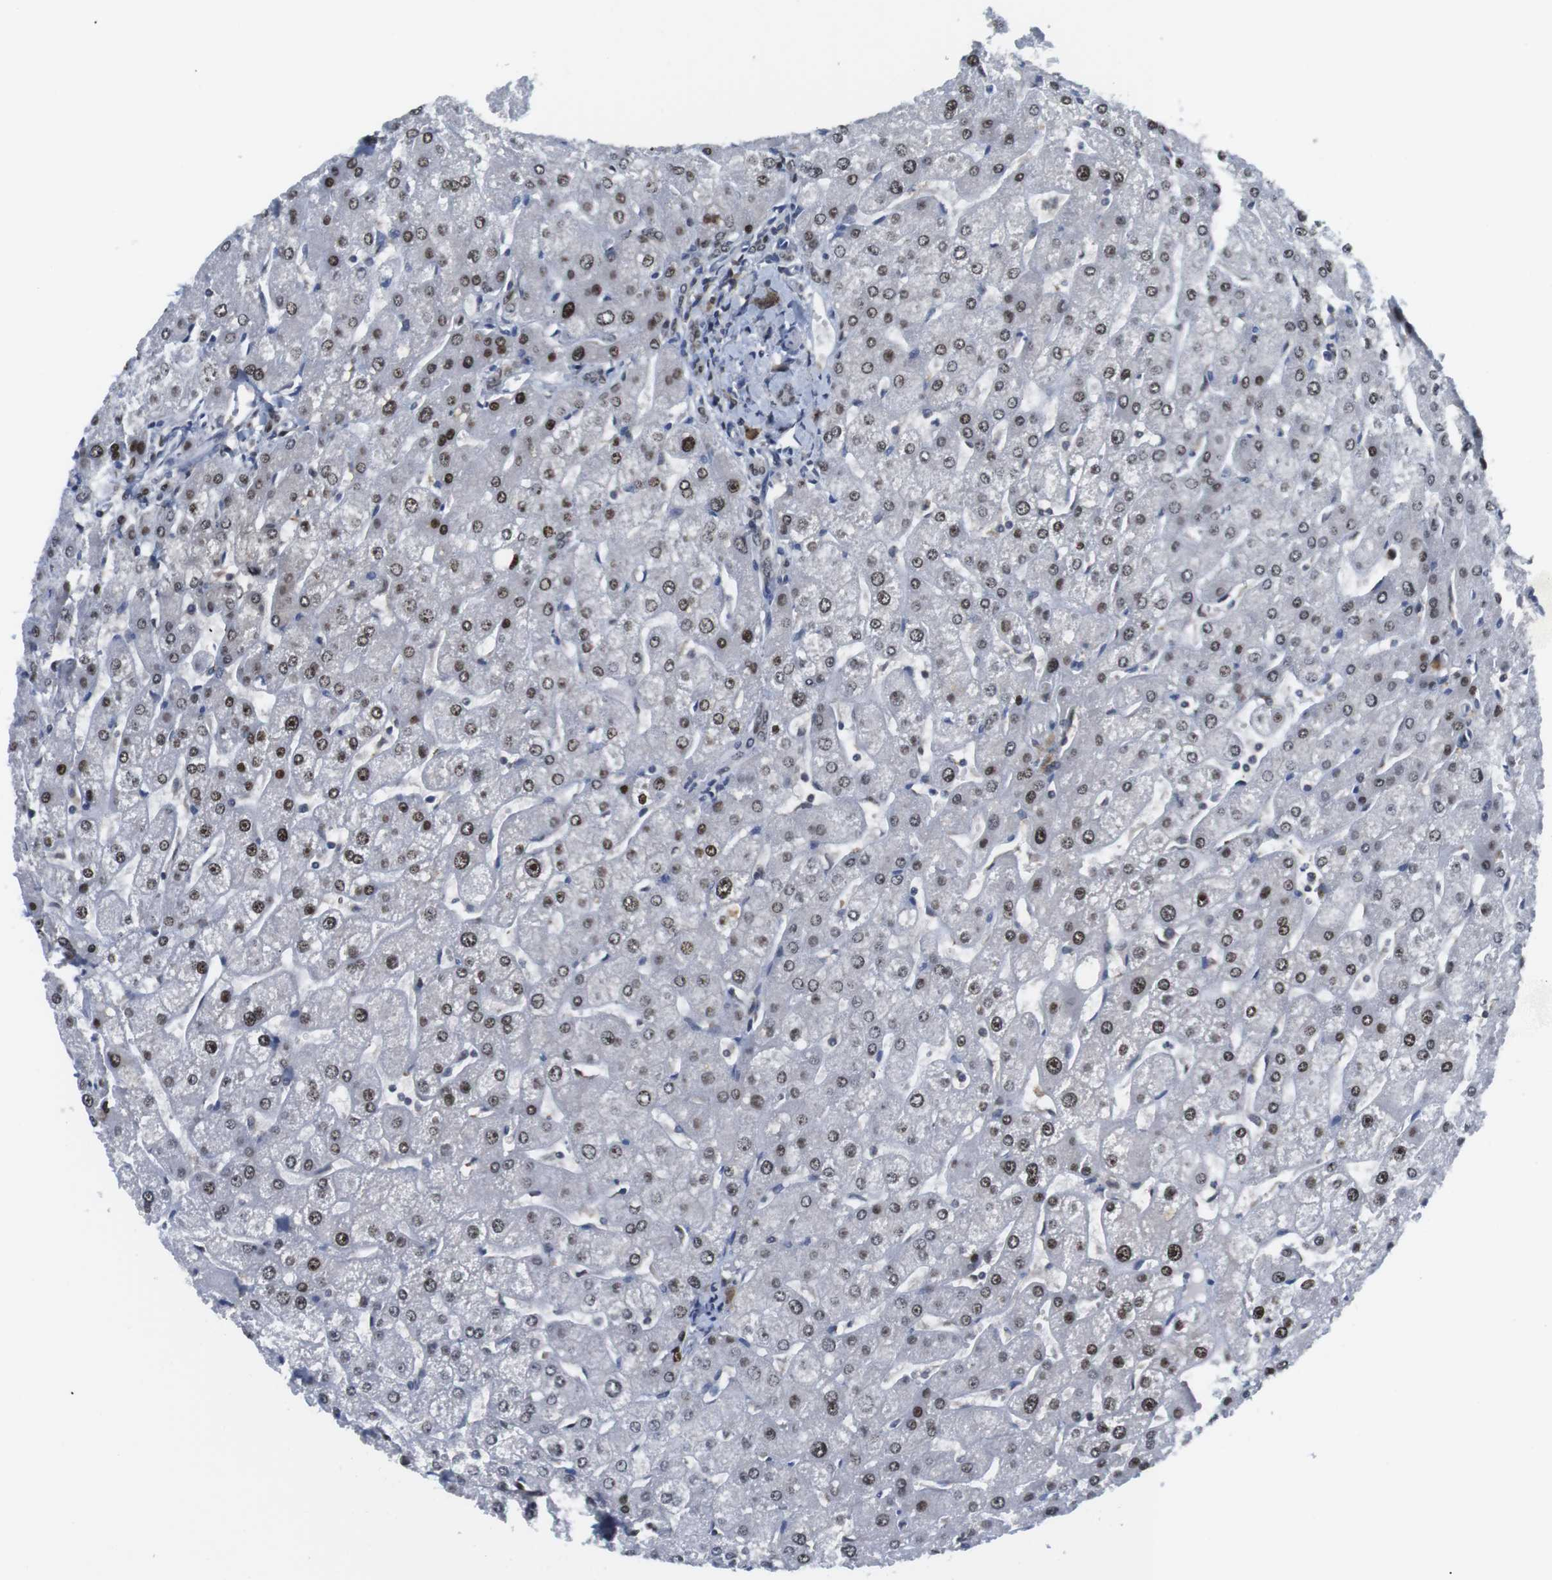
{"staining": {"intensity": "weak", "quantity": "25%-75%", "location": "nuclear"}, "tissue": "liver", "cell_type": "Cholangiocytes", "image_type": "normal", "snomed": [{"axis": "morphology", "description": "Normal tissue, NOS"}, {"axis": "topography", "description": "Liver"}], "caption": "Protein analysis of benign liver reveals weak nuclear expression in about 25%-75% of cholangiocytes. The staining was performed using DAB (3,3'-diaminobenzidine), with brown indicating positive protein expression. Nuclei are stained blue with hematoxylin.", "gene": "RCC1", "patient": {"sex": "male", "age": 67}}